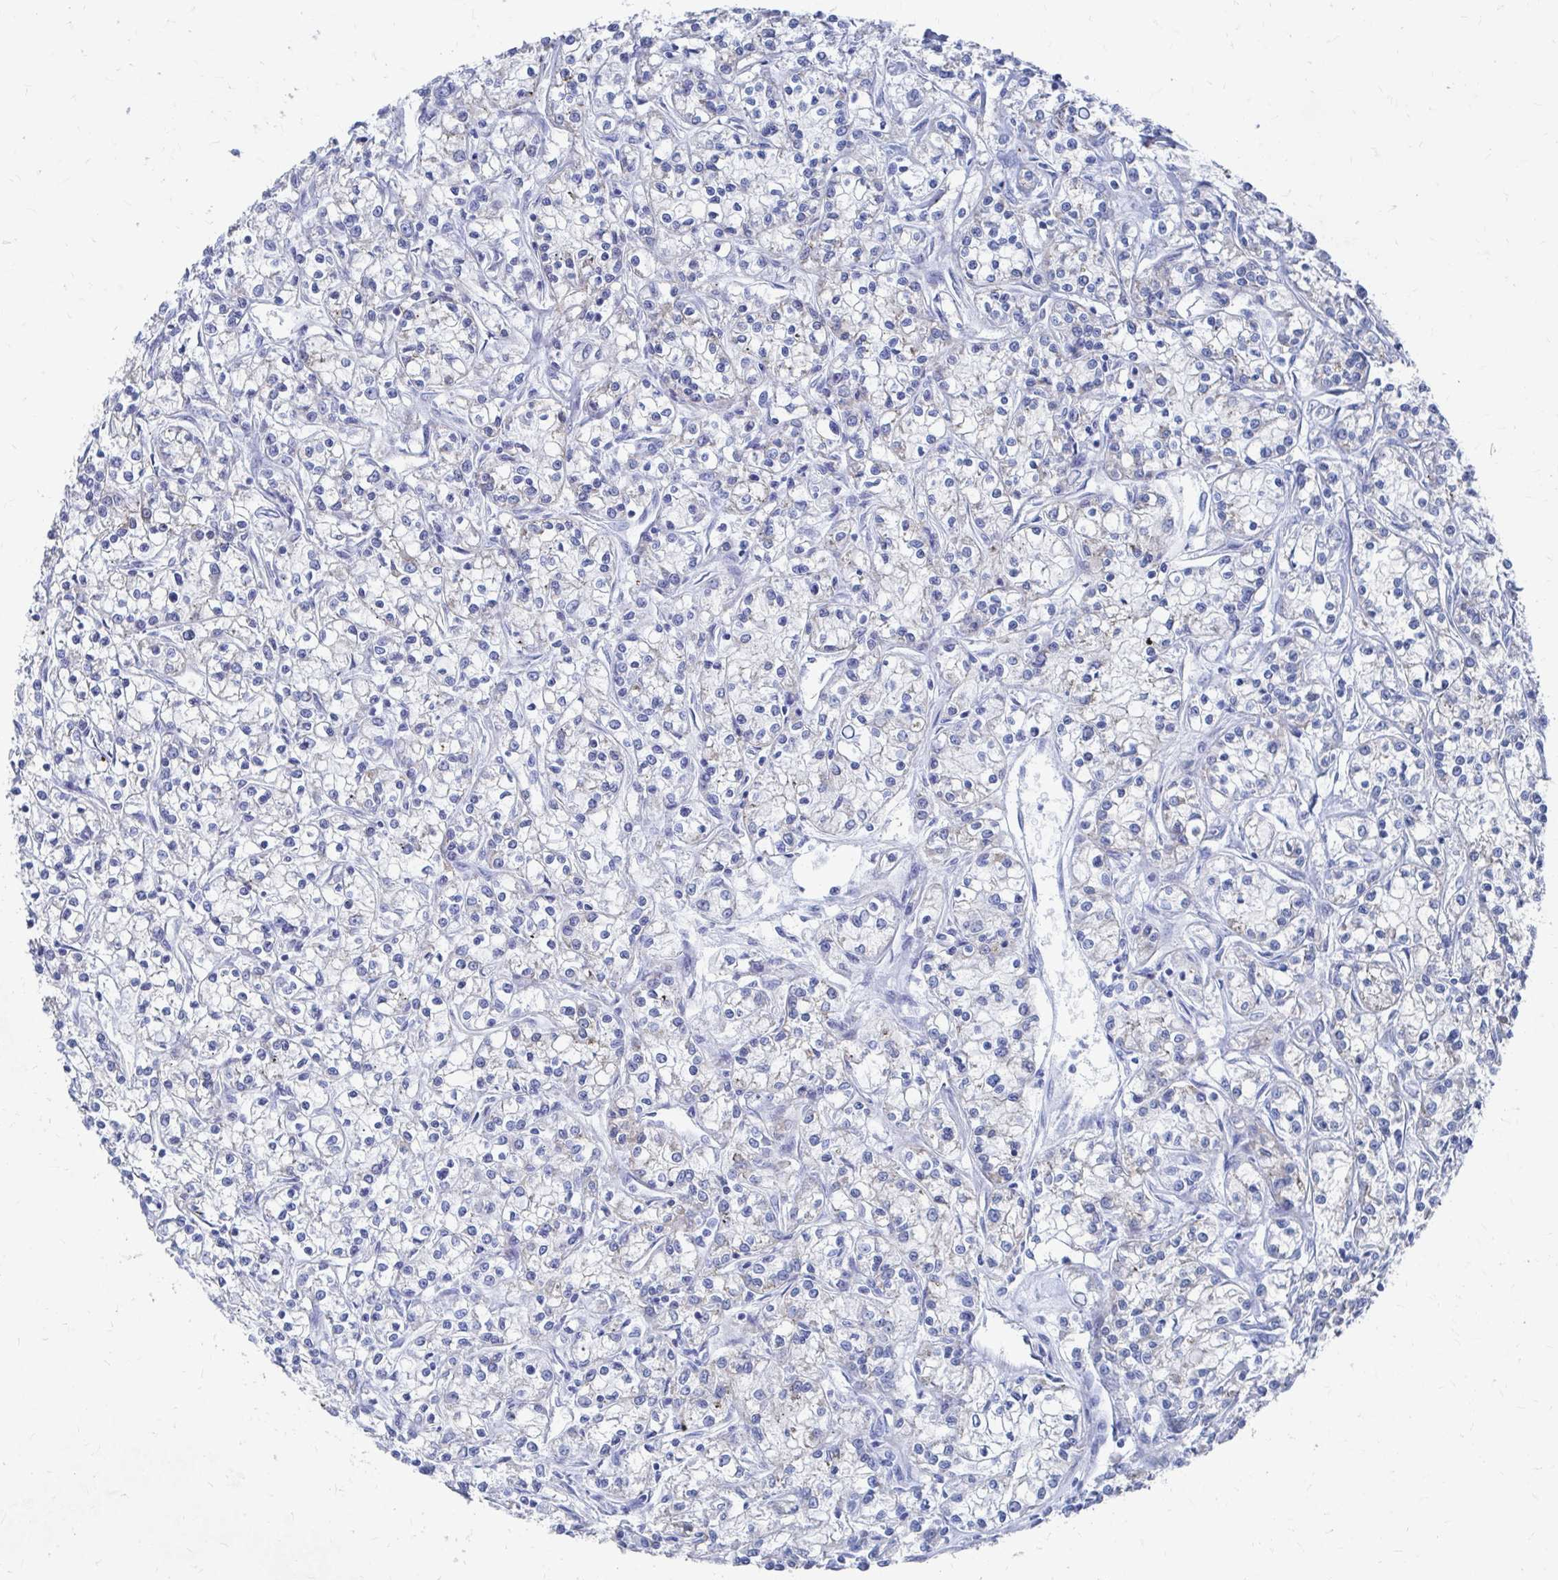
{"staining": {"intensity": "negative", "quantity": "none", "location": "none"}, "tissue": "renal cancer", "cell_type": "Tumor cells", "image_type": "cancer", "snomed": [{"axis": "morphology", "description": "Adenocarcinoma, NOS"}, {"axis": "topography", "description": "Kidney"}], "caption": "This is a image of immunohistochemistry staining of renal cancer (adenocarcinoma), which shows no positivity in tumor cells.", "gene": "PLEKHG7", "patient": {"sex": "female", "age": 59}}